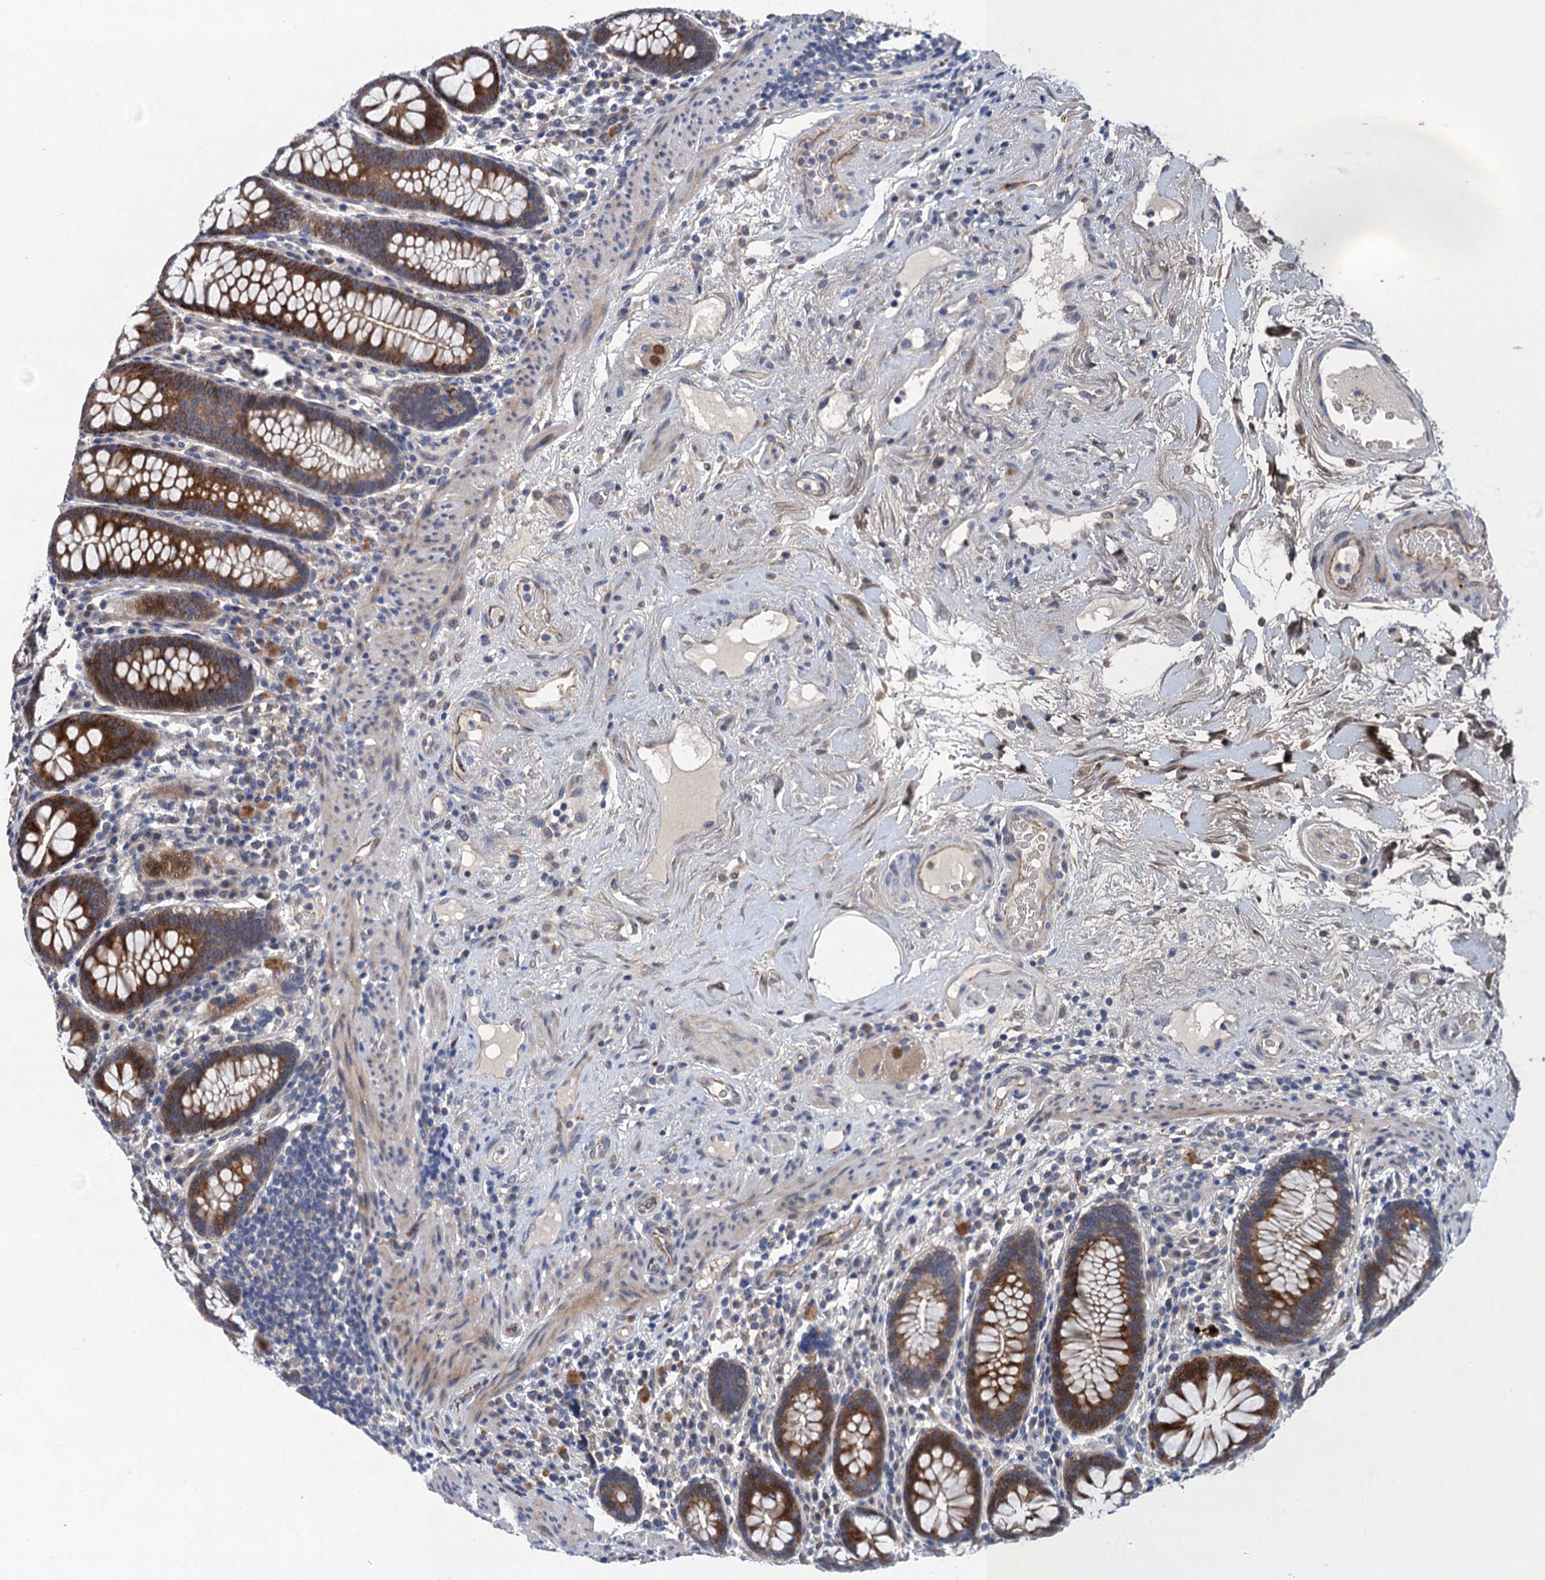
{"staining": {"intensity": "negative", "quantity": "none", "location": "none"}, "tissue": "colon", "cell_type": "Endothelial cells", "image_type": "normal", "snomed": [{"axis": "morphology", "description": "Normal tissue, NOS"}, {"axis": "topography", "description": "Colon"}], "caption": "The micrograph exhibits no staining of endothelial cells in benign colon. (Brightfield microscopy of DAB IHC at high magnification).", "gene": "TRAF7", "patient": {"sex": "female", "age": 79}}